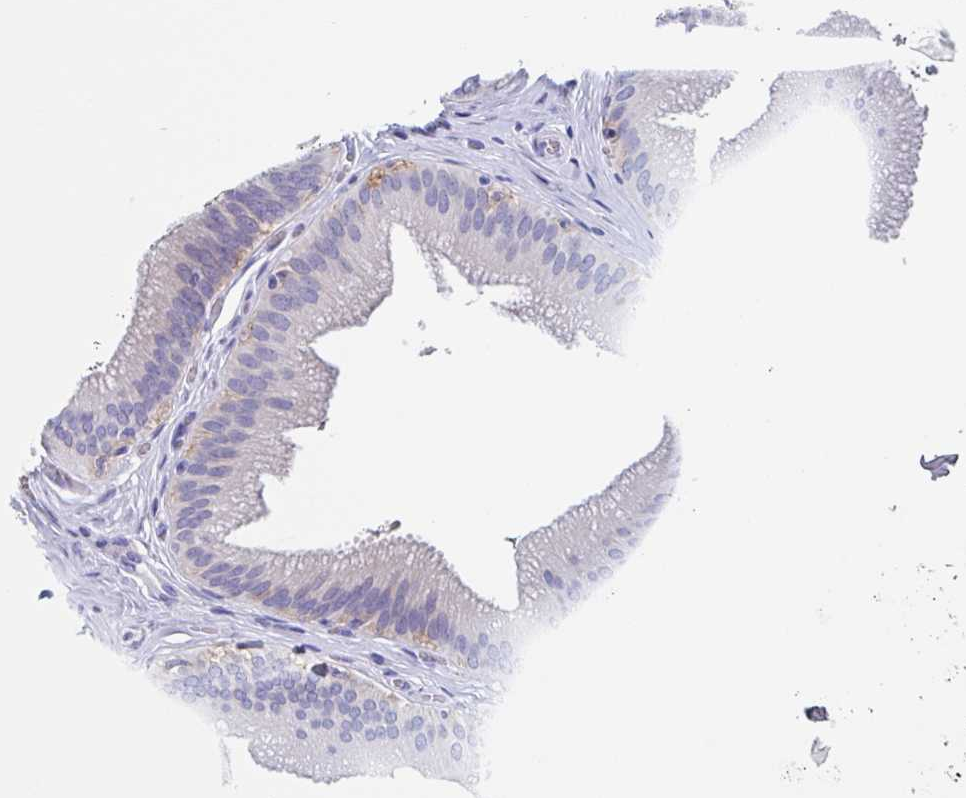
{"staining": {"intensity": "weak", "quantity": "<25%", "location": "cytoplasmic/membranous"}, "tissue": "gallbladder", "cell_type": "Glandular cells", "image_type": "normal", "snomed": [{"axis": "morphology", "description": "Normal tissue, NOS"}, {"axis": "topography", "description": "Gallbladder"}], "caption": "High magnification brightfield microscopy of benign gallbladder stained with DAB (3,3'-diaminobenzidine) (brown) and counterstained with hematoxylin (blue): glandular cells show no significant staining. (DAB (3,3'-diaminobenzidine) IHC visualized using brightfield microscopy, high magnification).", "gene": "FCGR3A", "patient": {"sex": "male", "age": 17}}